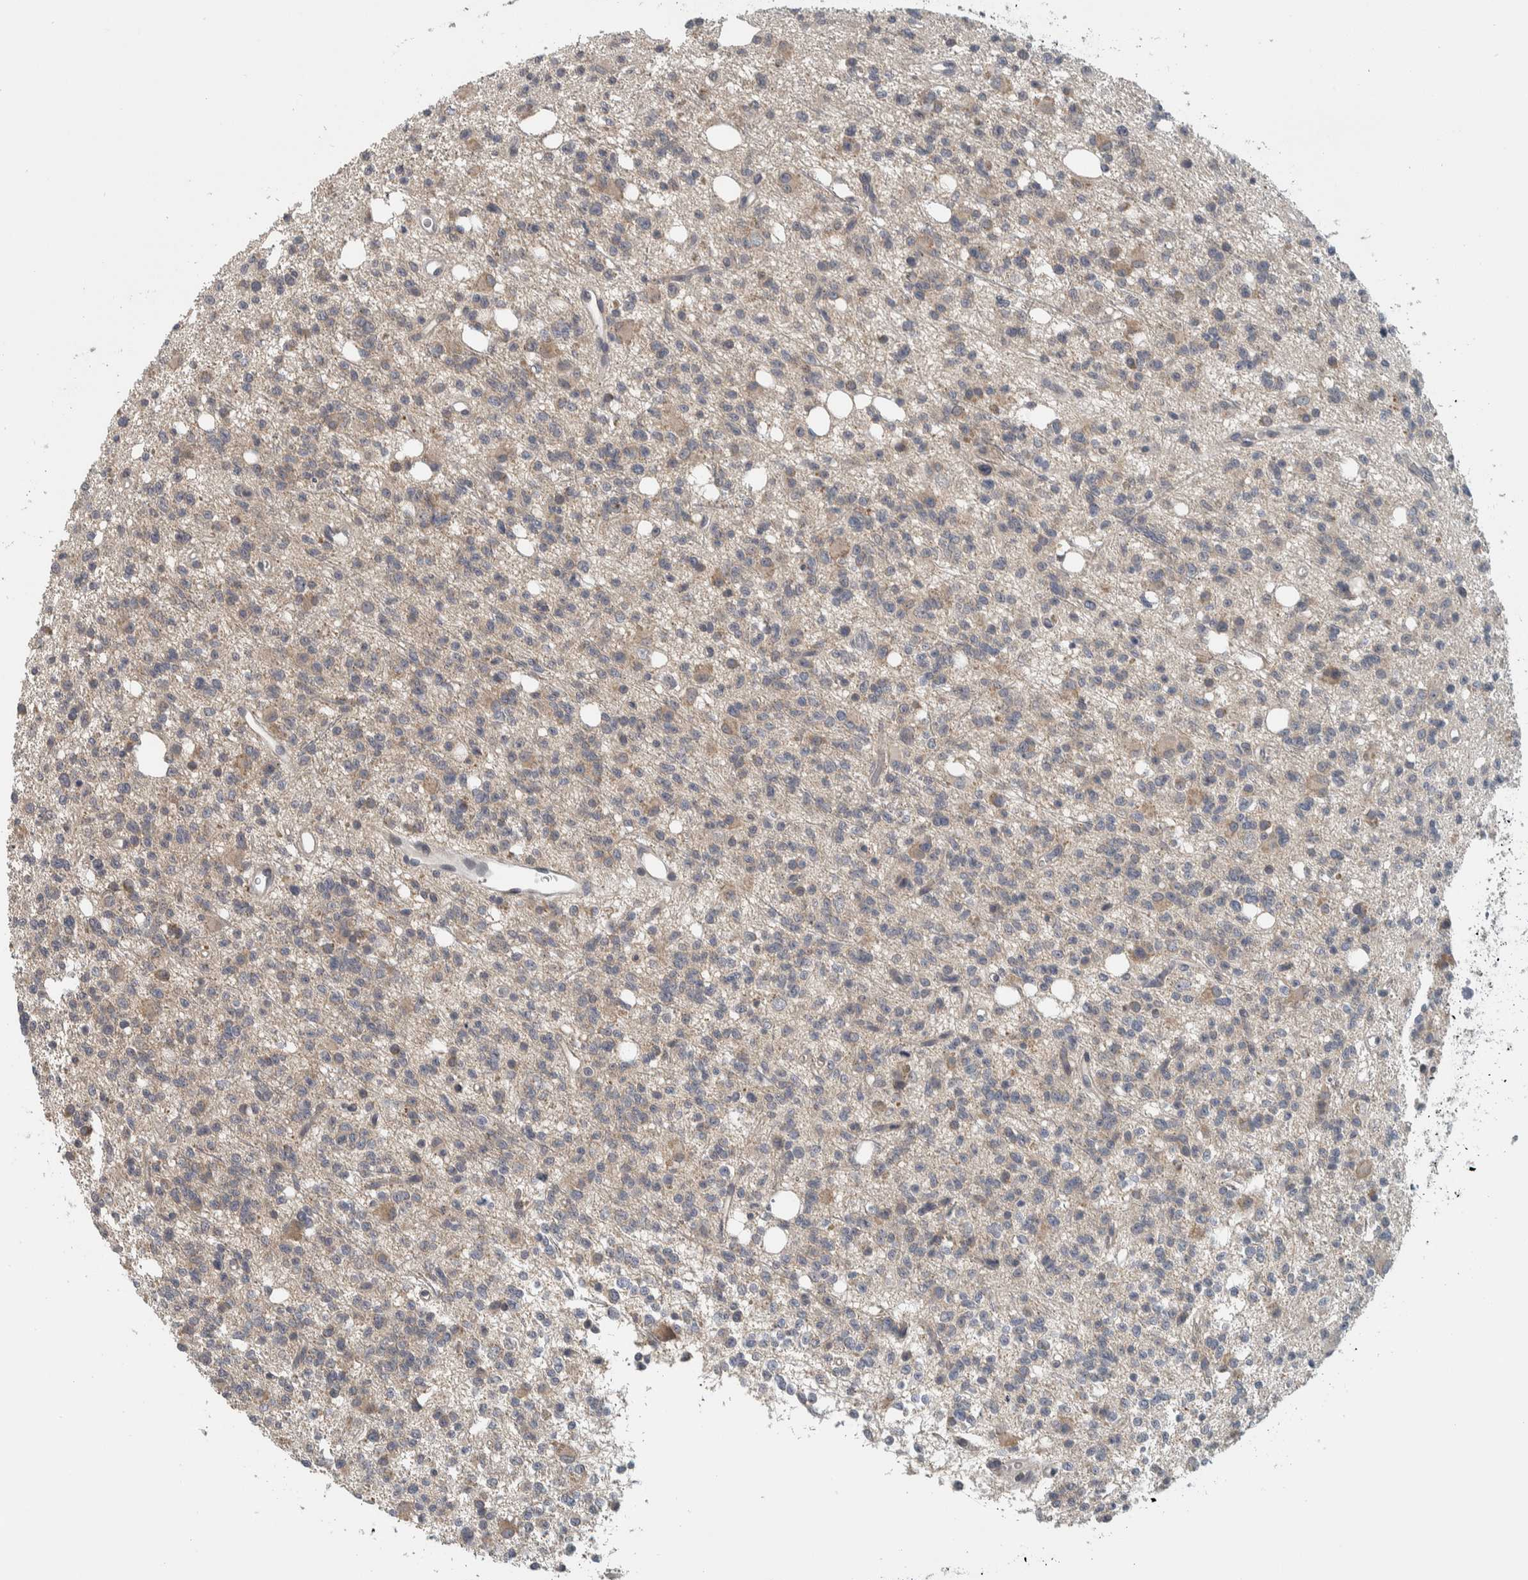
{"staining": {"intensity": "weak", "quantity": "<25%", "location": "cytoplasmic/membranous"}, "tissue": "glioma", "cell_type": "Tumor cells", "image_type": "cancer", "snomed": [{"axis": "morphology", "description": "Glioma, malignant, High grade"}, {"axis": "topography", "description": "Brain"}], "caption": "This image is of malignant glioma (high-grade) stained with IHC to label a protein in brown with the nuclei are counter-stained blue. There is no expression in tumor cells.", "gene": "AFP", "patient": {"sex": "female", "age": 62}}